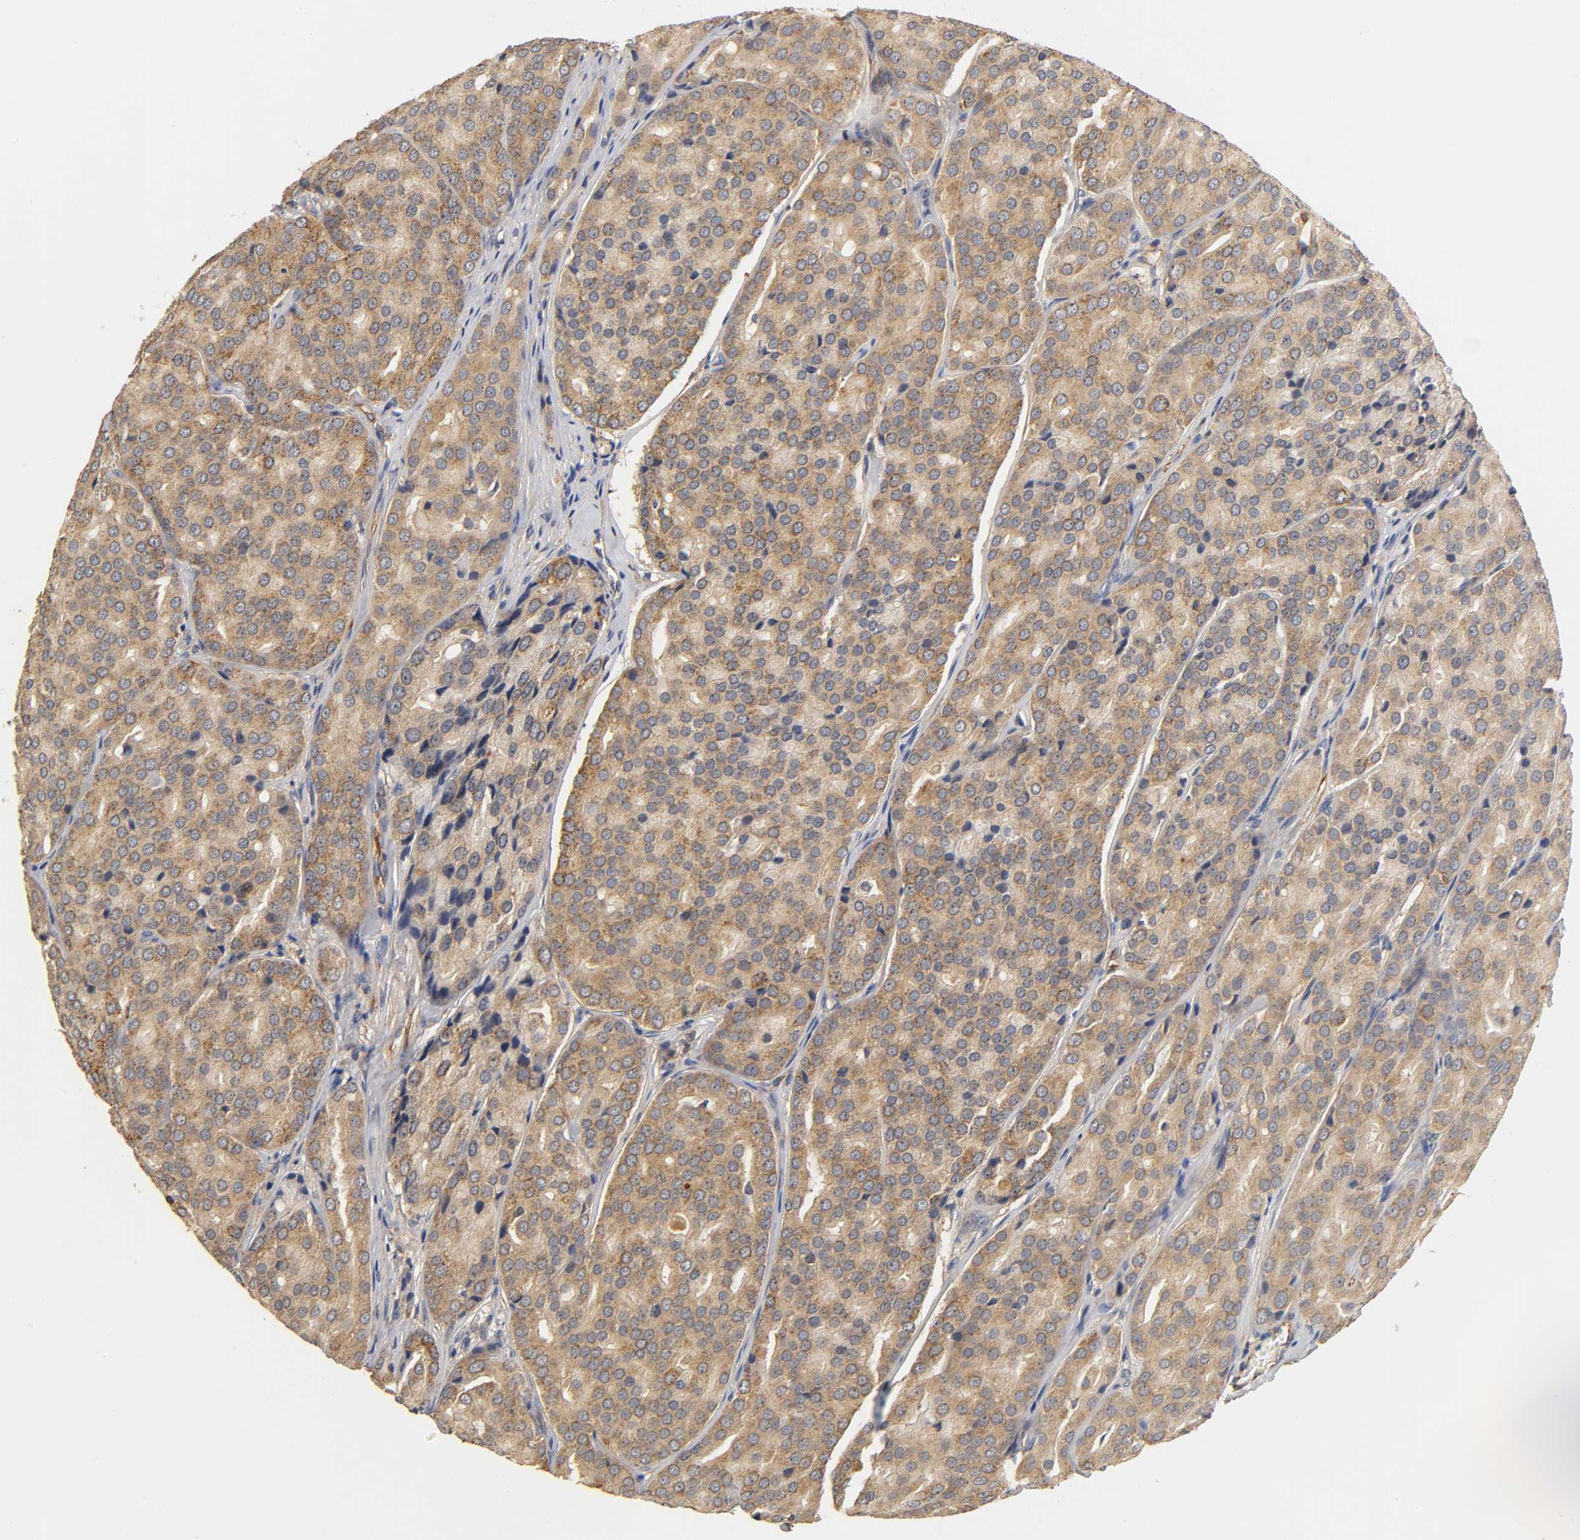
{"staining": {"intensity": "moderate", "quantity": ">75%", "location": "cytoplasmic/membranous"}, "tissue": "prostate cancer", "cell_type": "Tumor cells", "image_type": "cancer", "snomed": [{"axis": "morphology", "description": "Adenocarcinoma, High grade"}, {"axis": "topography", "description": "Prostate"}], "caption": "Tumor cells reveal moderate cytoplasmic/membranous positivity in approximately >75% of cells in high-grade adenocarcinoma (prostate).", "gene": "SCAP", "patient": {"sex": "male", "age": 64}}